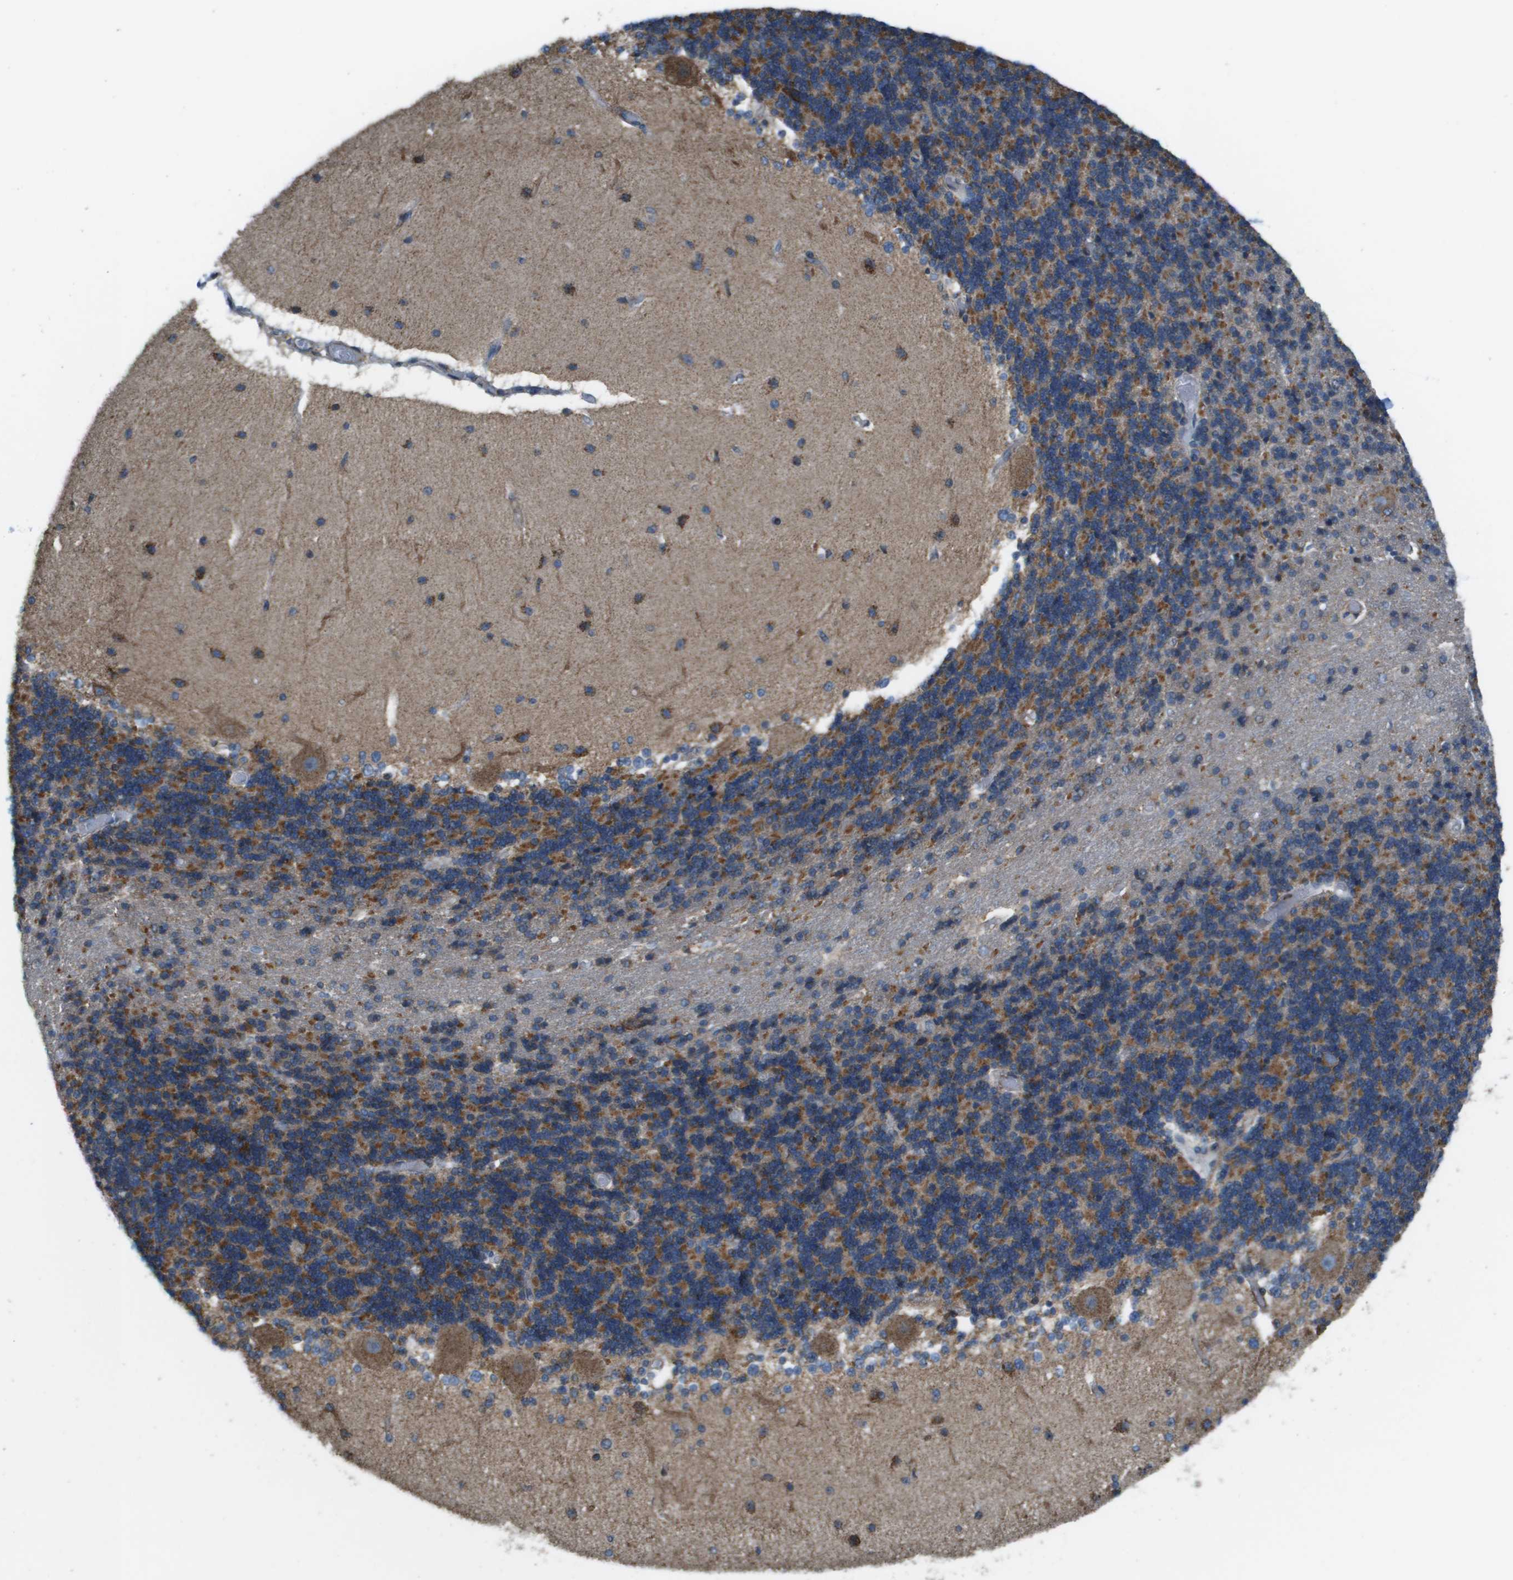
{"staining": {"intensity": "moderate", "quantity": "25%-75%", "location": "cytoplasmic/membranous"}, "tissue": "cerebellum", "cell_type": "Cells in granular layer", "image_type": "normal", "snomed": [{"axis": "morphology", "description": "Normal tissue, NOS"}, {"axis": "topography", "description": "Cerebellum"}], "caption": "Human cerebellum stained for a protein (brown) demonstrates moderate cytoplasmic/membranous positive expression in approximately 25%-75% of cells in granular layer.", "gene": "TAOK3", "patient": {"sex": "female", "age": 54}}